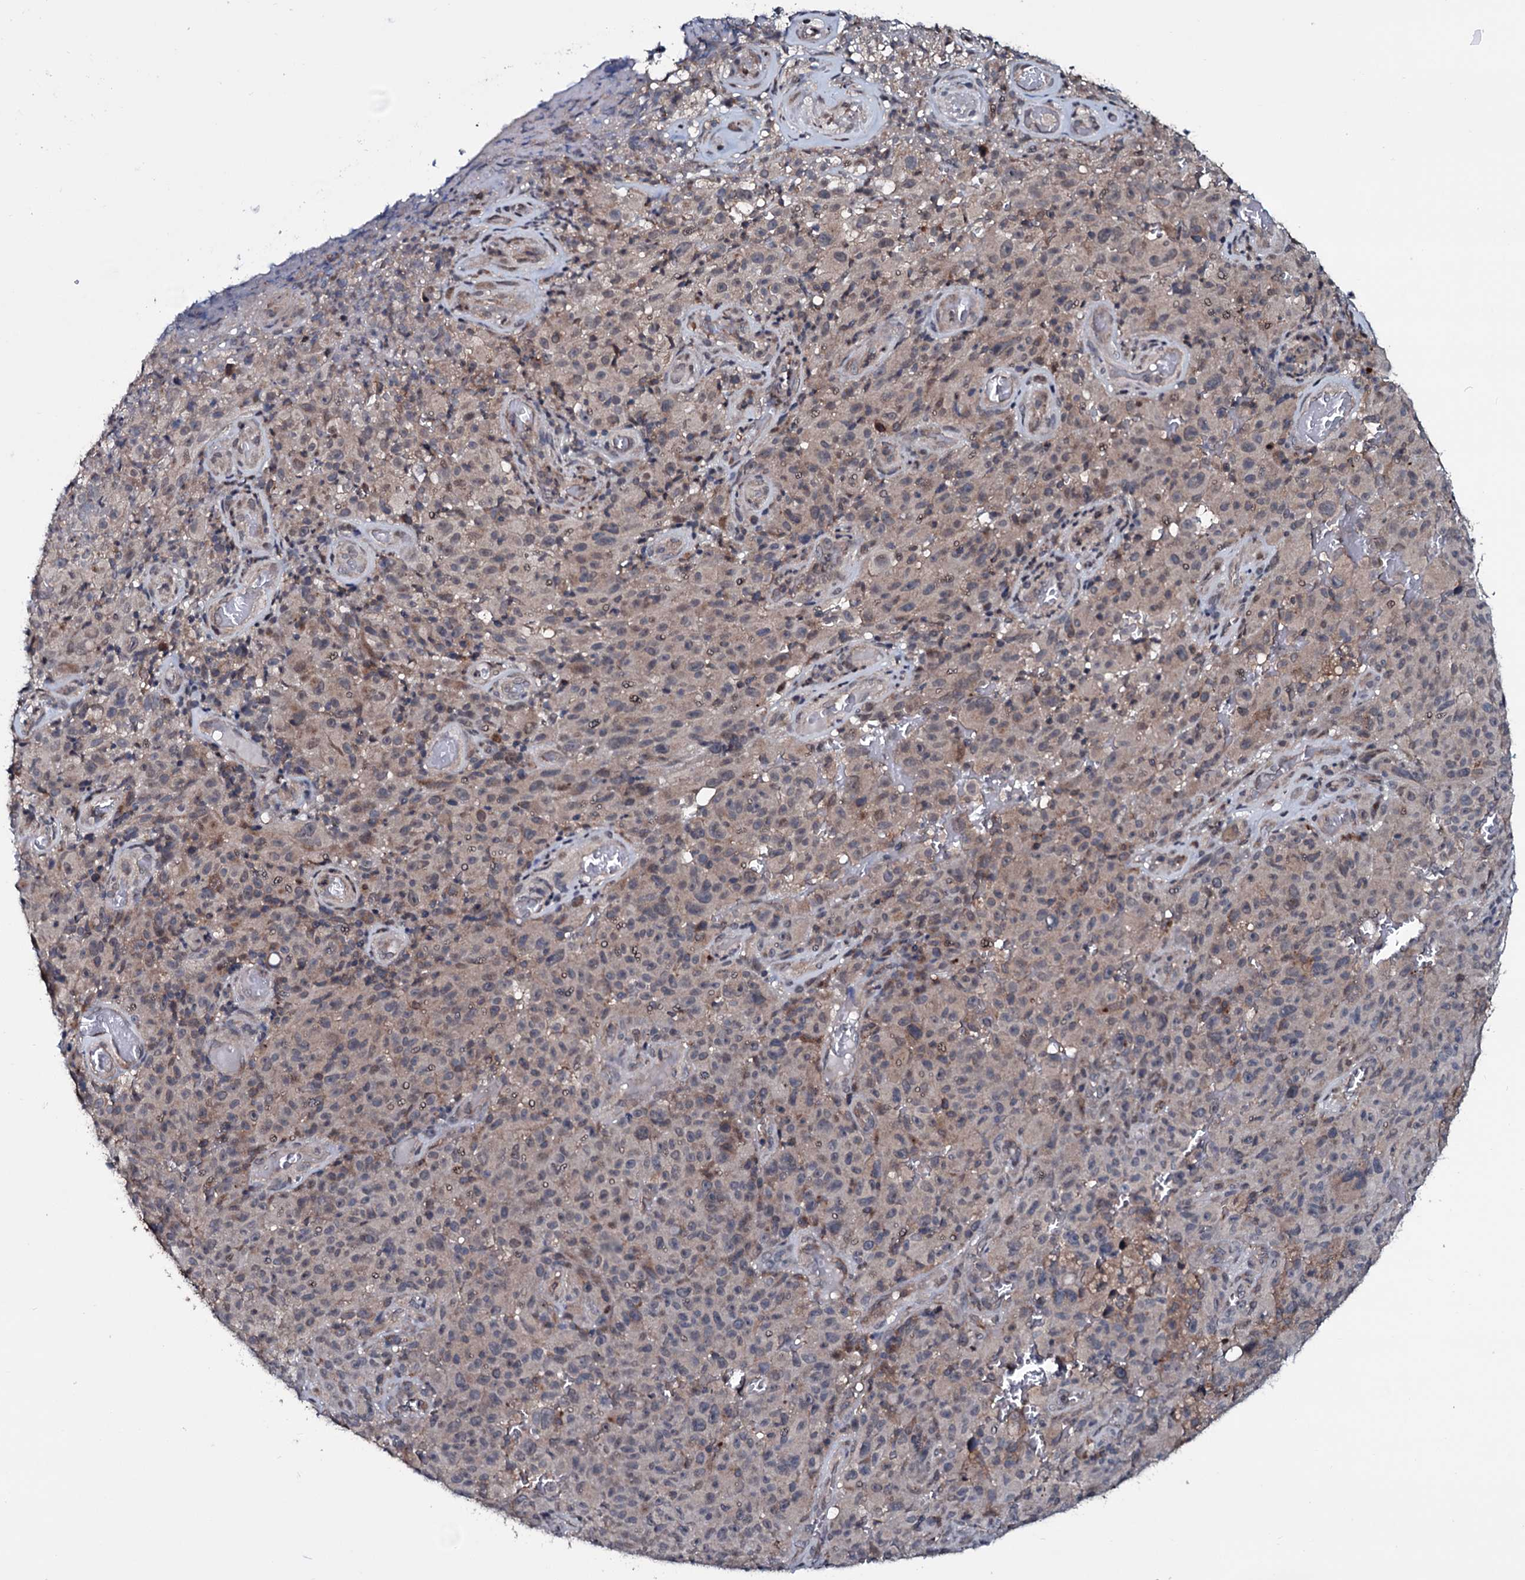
{"staining": {"intensity": "weak", "quantity": "25%-75%", "location": "nuclear"}, "tissue": "melanoma", "cell_type": "Tumor cells", "image_type": "cancer", "snomed": [{"axis": "morphology", "description": "Malignant melanoma, NOS"}, {"axis": "topography", "description": "Skin"}], "caption": "IHC (DAB (3,3'-diaminobenzidine)) staining of human melanoma exhibits weak nuclear protein expression in about 25%-75% of tumor cells. Immunohistochemistry stains the protein of interest in brown and the nuclei are stained blue.", "gene": "OGFOD2", "patient": {"sex": "female", "age": 82}}